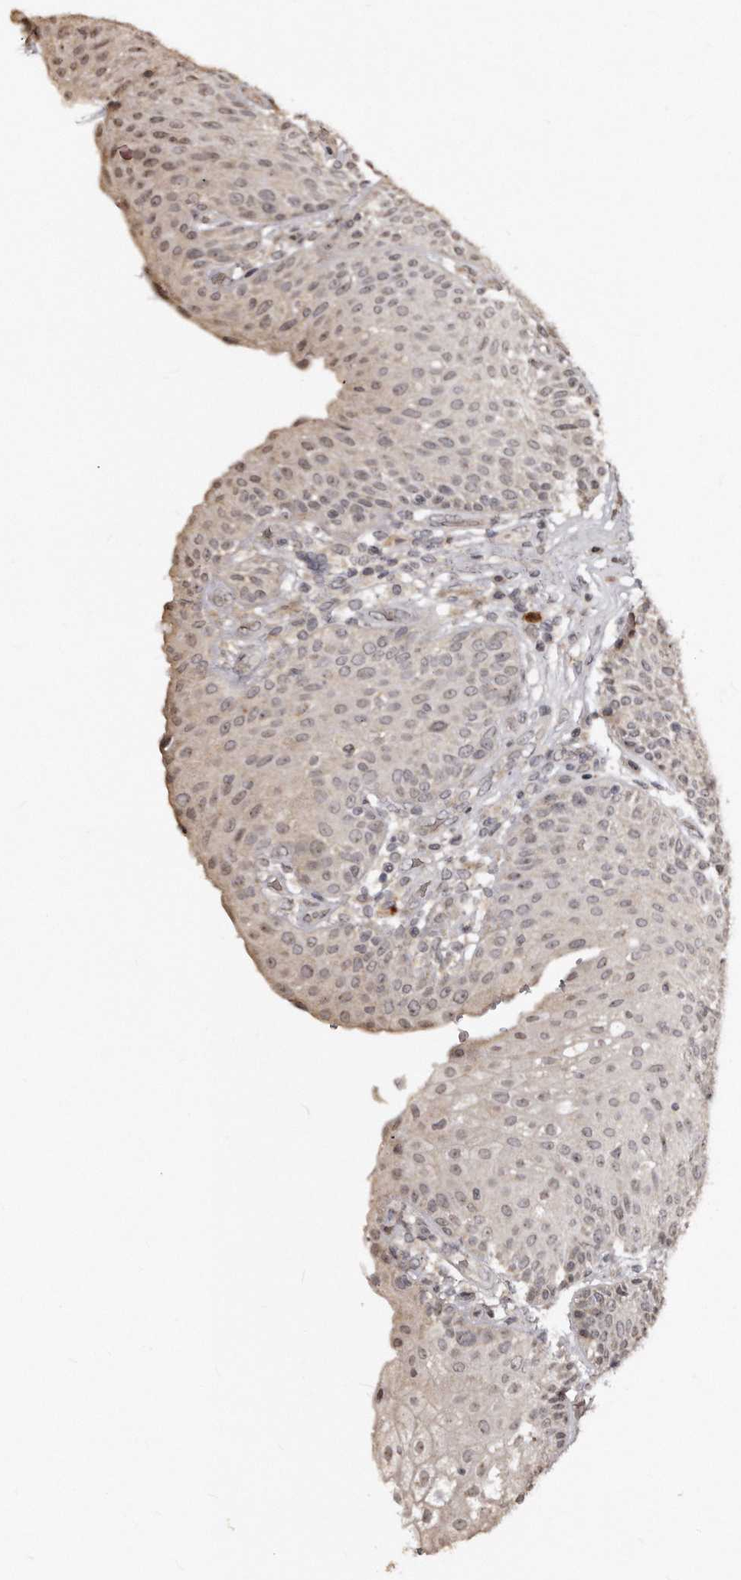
{"staining": {"intensity": "weak", "quantity": "25%-75%", "location": "cytoplasmic/membranous,nuclear"}, "tissue": "urinary bladder", "cell_type": "Urothelial cells", "image_type": "normal", "snomed": [{"axis": "morphology", "description": "Normal tissue, NOS"}, {"axis": "topography", "description": "Urinary bladder"}], "caption": "High-magnification brightfield microscopy of normal urinary bladder stained with DAB (brown) and counterstained with hematoxylin (blue). urothelial cells exhibit weak cytoplasmic/membranous,nuclear expression is appreciated in approximately25%-75% of cells.", "gene": "TSHR", "patient": {"sex": "female", "age": 62}}